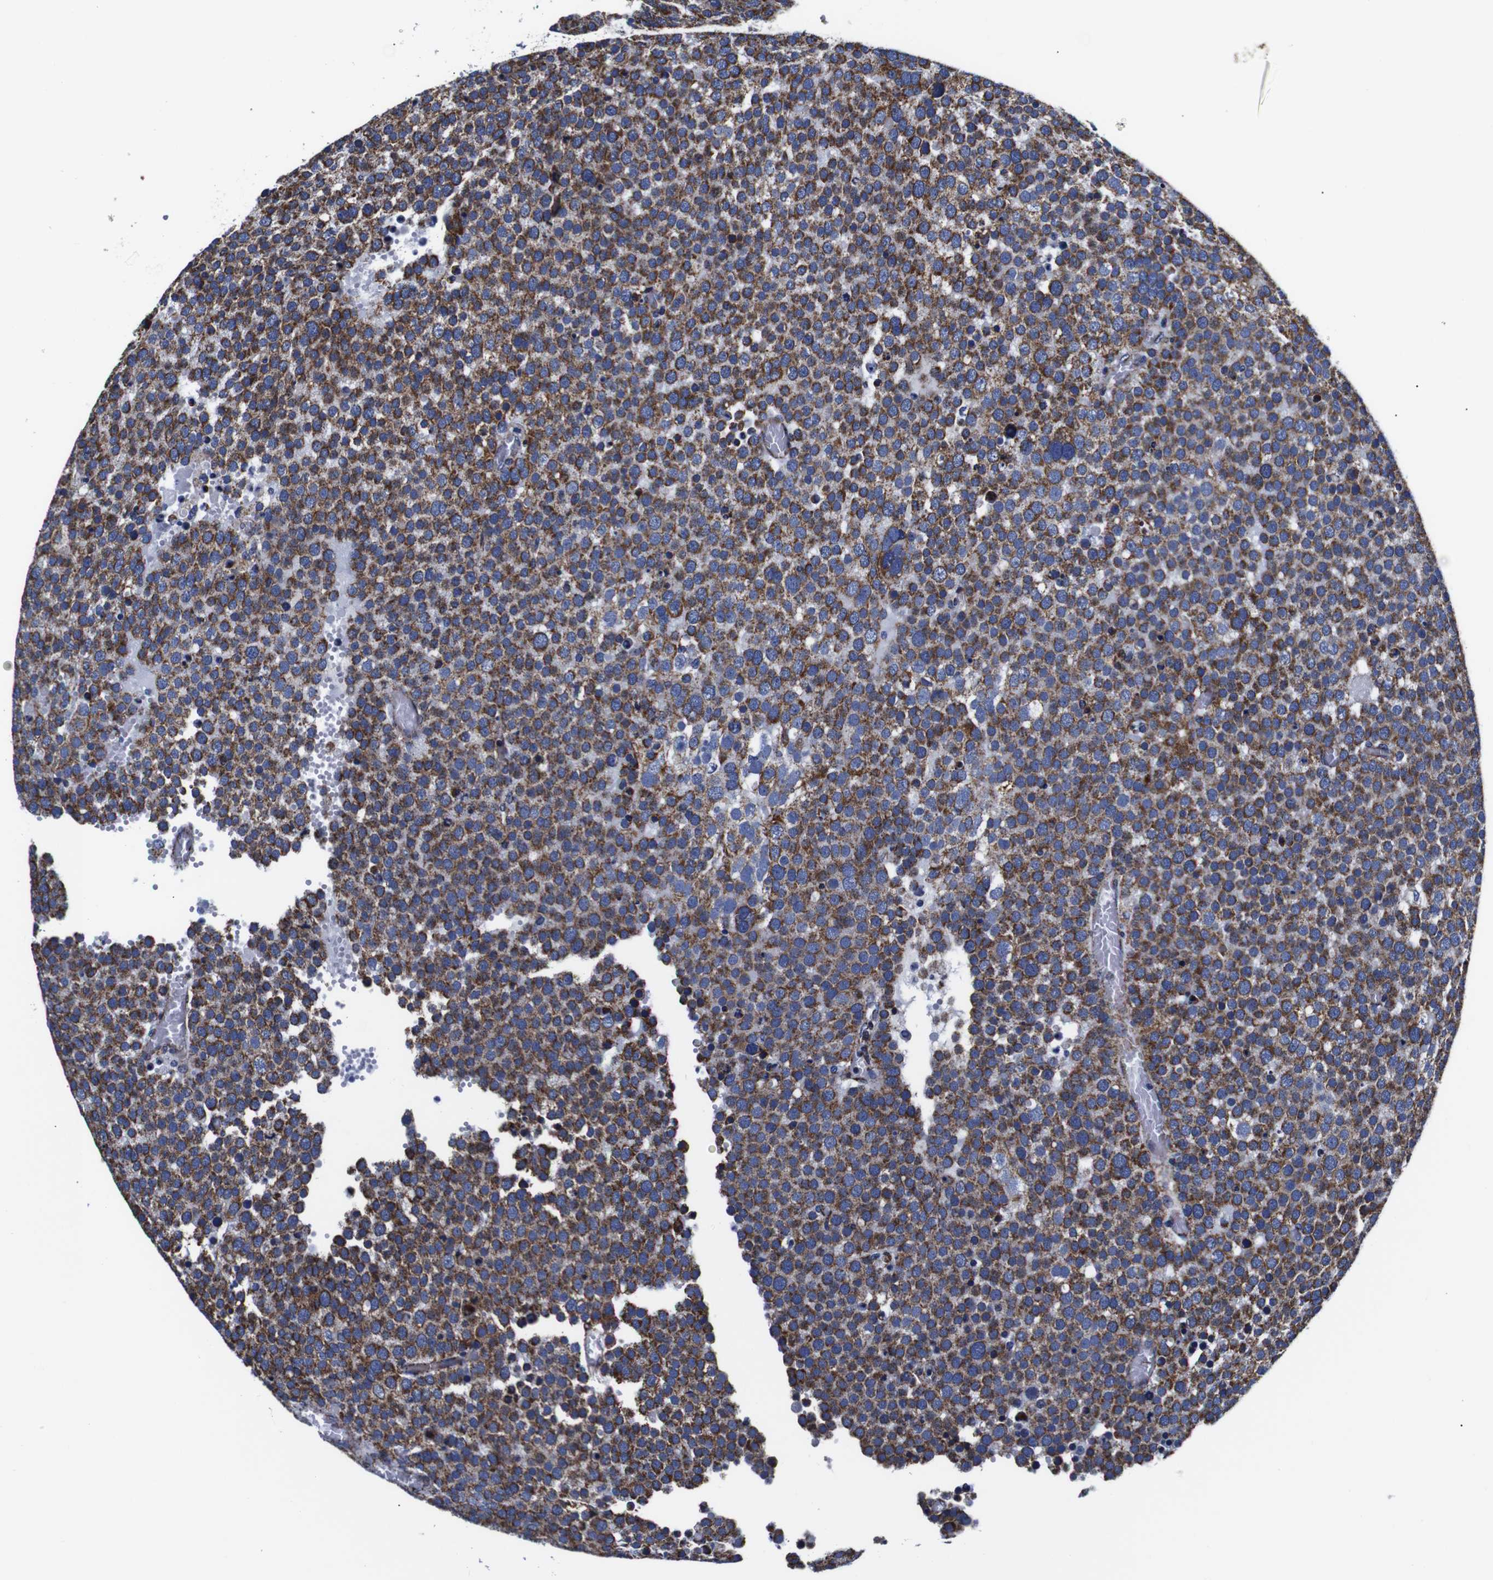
{"staining": {"intensity": "moderate", "quantity": ">75%", "location": "cytoplasmic/membranous"}, "tissue": "testis cancer", "cell_type": "Tumor cells", "image_type": "cancer", "snomed": [{"axis": "morphology", "description": "Normal tissue, NOS"}, {"axis": "morphology", "description": "Seminoma, NOS"}, {"axis": "topography", "description": "Testis"}], "caption": "Immunohistochemistry histopathology image of neoplastic tissue: human testis cancer (seminoma) stained using immunohistochemistry exhibits medium levels of moderate protein expression localized specifically in the cytoplasmic/membranous of tumor cells, appearing as a cytoplasmic/membranous brown color.", "gene": "FKBP9", "patient": {"sex": "male", "age": 71}}